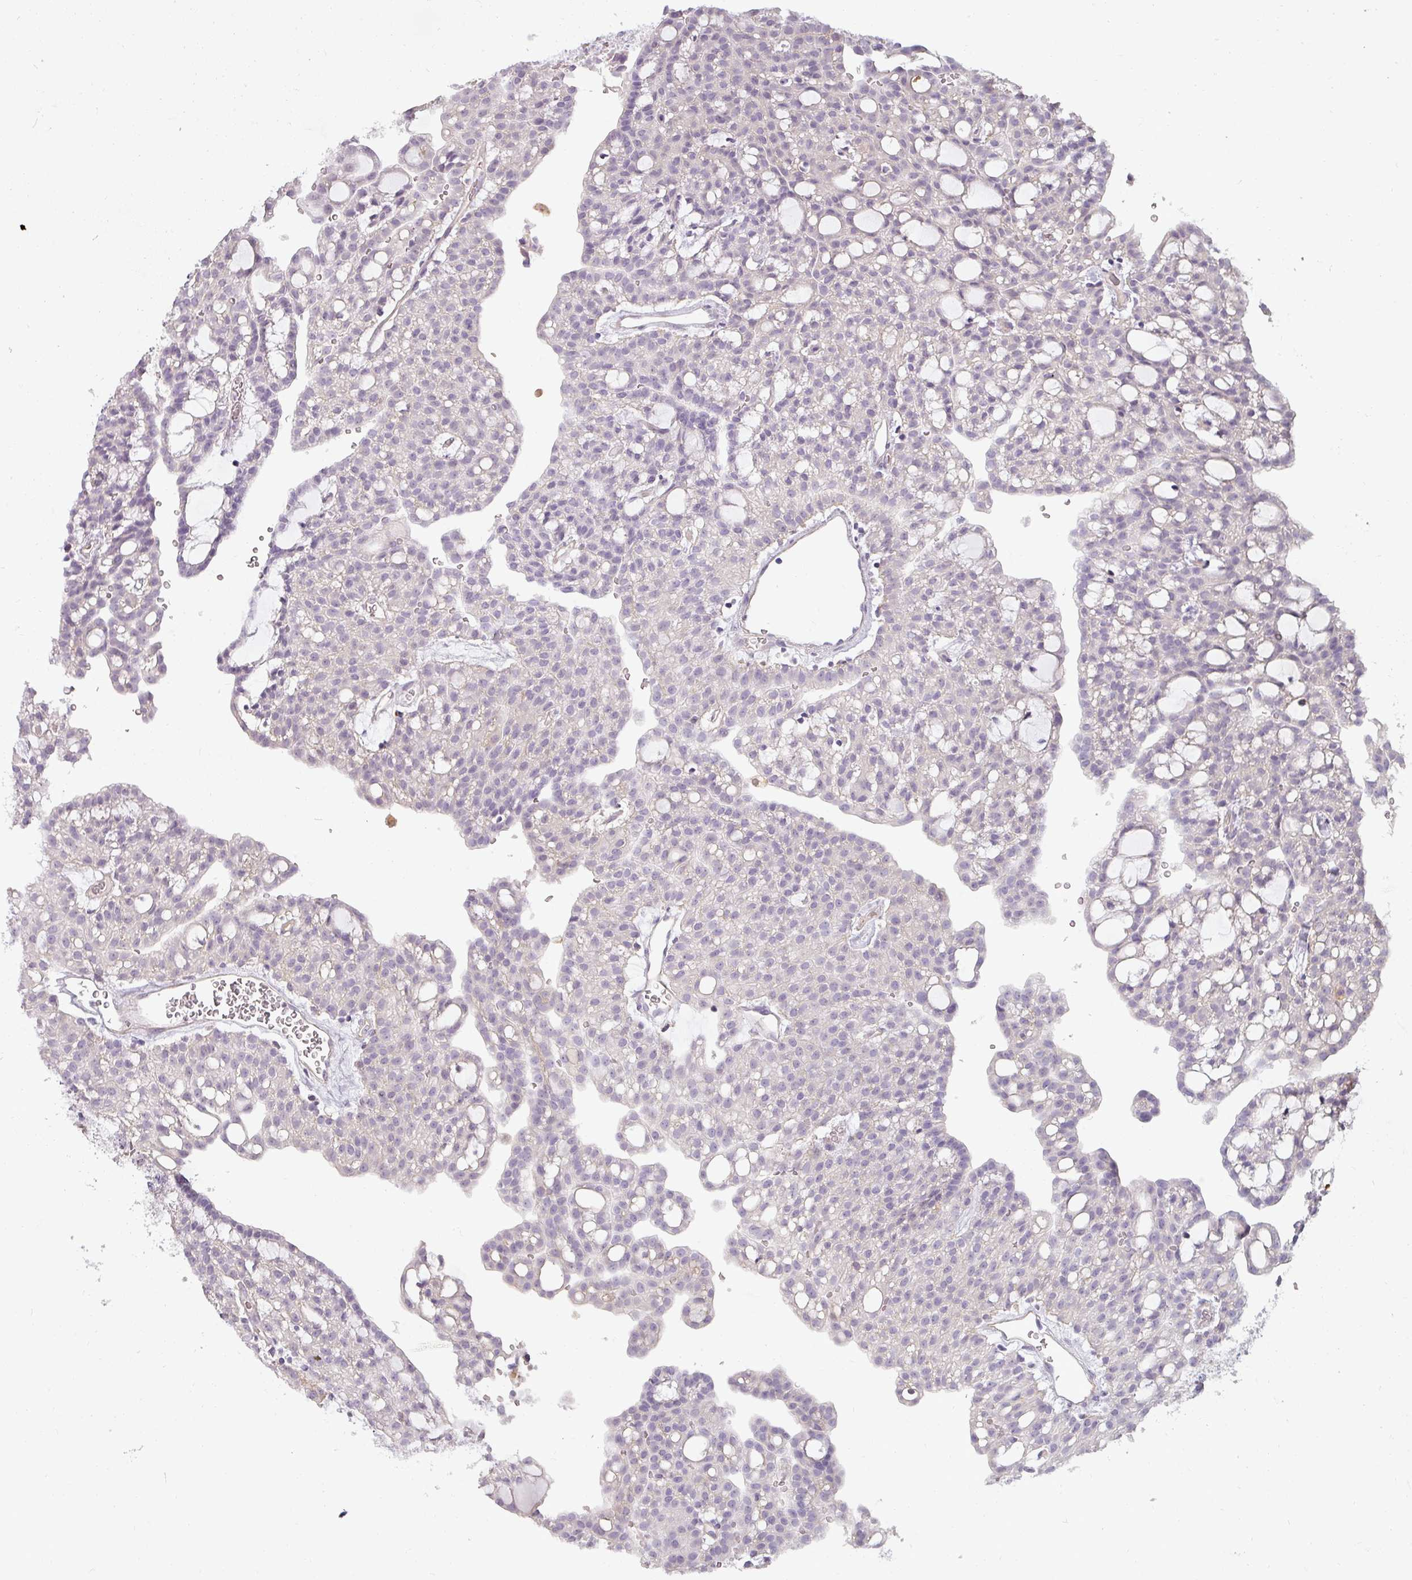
{"staining": {"intensity": "negative", "quantity": "none", "location": "none"}, "tissue": "renal cancer", "cell_type": "Tumor cells", "image_type": "cancer", "snomed": [{"axis": "morphology", "description": "Adenocarcinoma, NOS"}, {"axis": "topography", "description": "Kidney"}], "caption": "This micrograph is of renal cancer (adenocarcinoma) stained with IHC to label a protein in brown with the nuclei are counter-stained blue. There is no expression in tumor cells.", "gene": "ASB1", "patient": {"sex": "male", "age": 63}}